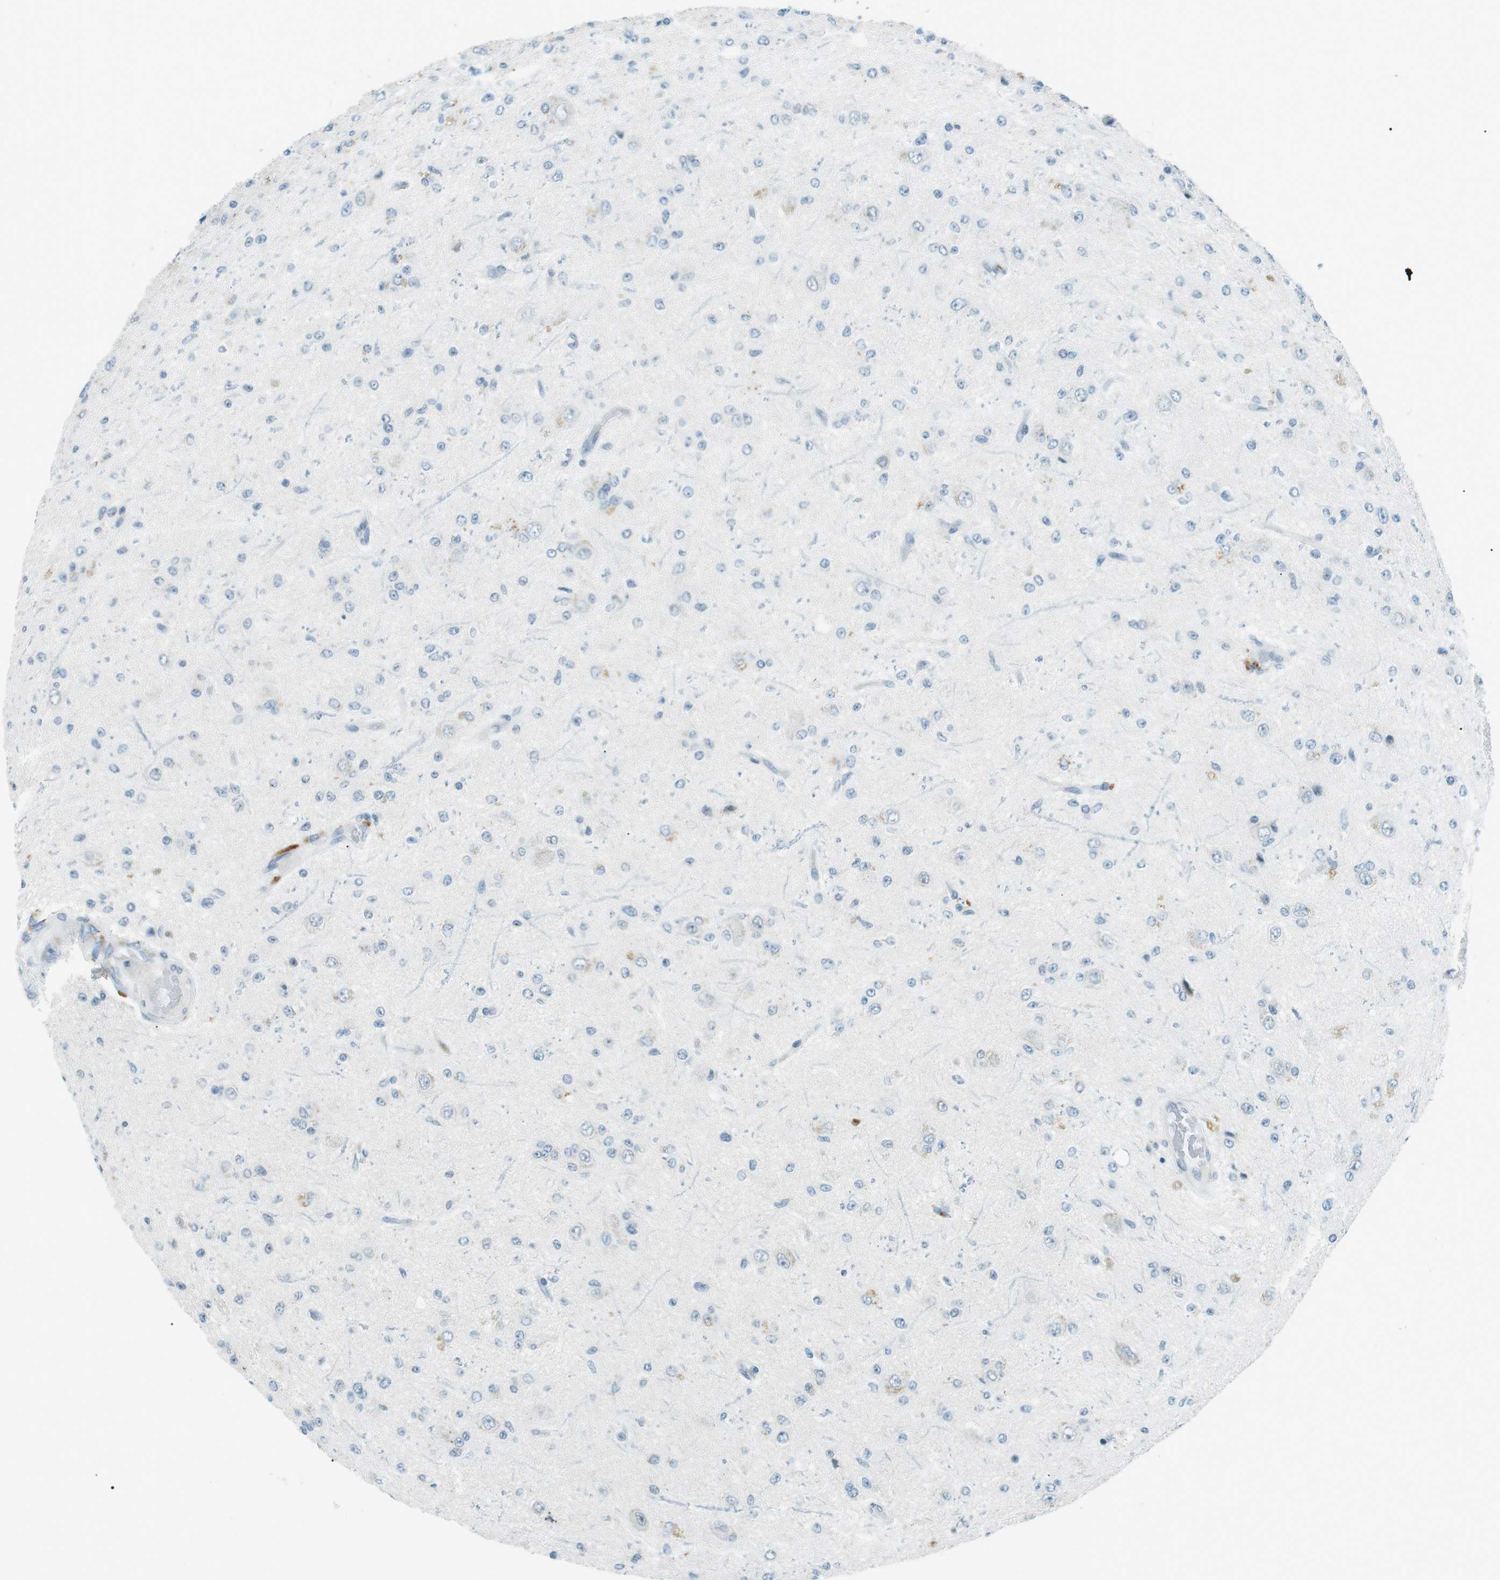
{"staining": {"intensity": "weak", "quantity": "<25%", "location": "cytoplasmic/membranous"}, "tissue": "glioma", "cell_type": "Tumor cells", "image_type": "cancer", "snomed": [{"axis": "morphology", "description": "Glioma, malignant, High grade"}, {"axis": "topography", "description": "pancreas cauda"}], "caption": "This is an immunohistochemistry (IHC) photomicrograph of high-grade glioma (malignant). There is no expression in tumor cells.", "gene": "SERPINB2", "patient": {"sex": "male", "age": 60}}